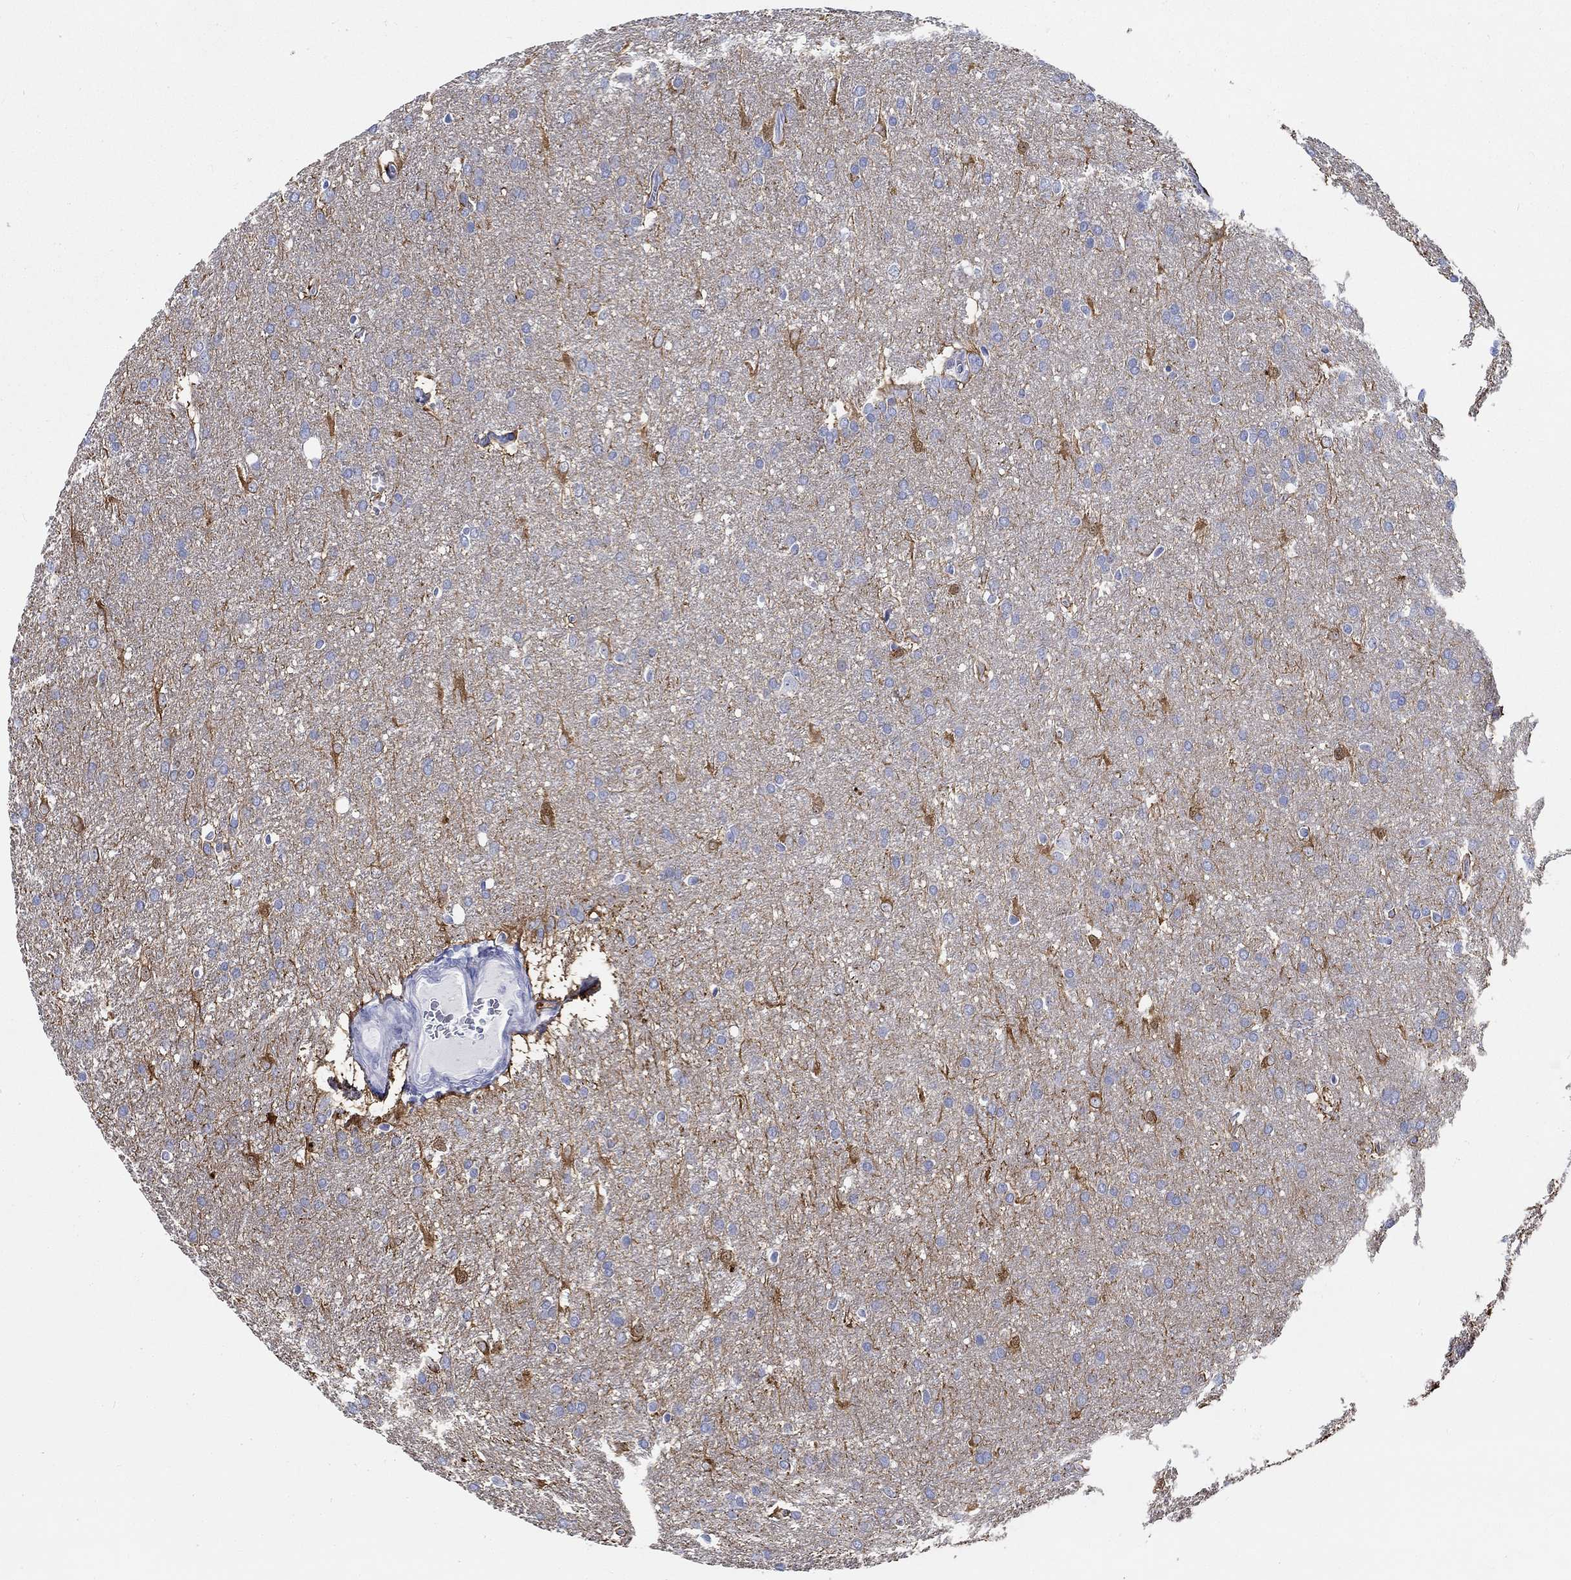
{"staining": {"intensity": "strong", "quantity": "<25%", "location": "cytoplasmic/membranous"}, "tissue": "glioma", "cell_type": "Tumor cells", "image_type": "cancer", "snomed": [{"axis": "morphology", "description": "Glioma, malignant, Low grade"}, {"axis": "topography", "description": "Brain"}], "caption": "Malignant glioma (low-grade) stained for a protein exhibits strong cytoplasmic/membranous positivity in tumor cells. The staining was performed using DAB, with brown indicating positive protein expression. Nuclei are stained blue with hematoxylin.", "gene": "FBXO2", "patient": {"sex": "female", "age": 32}}